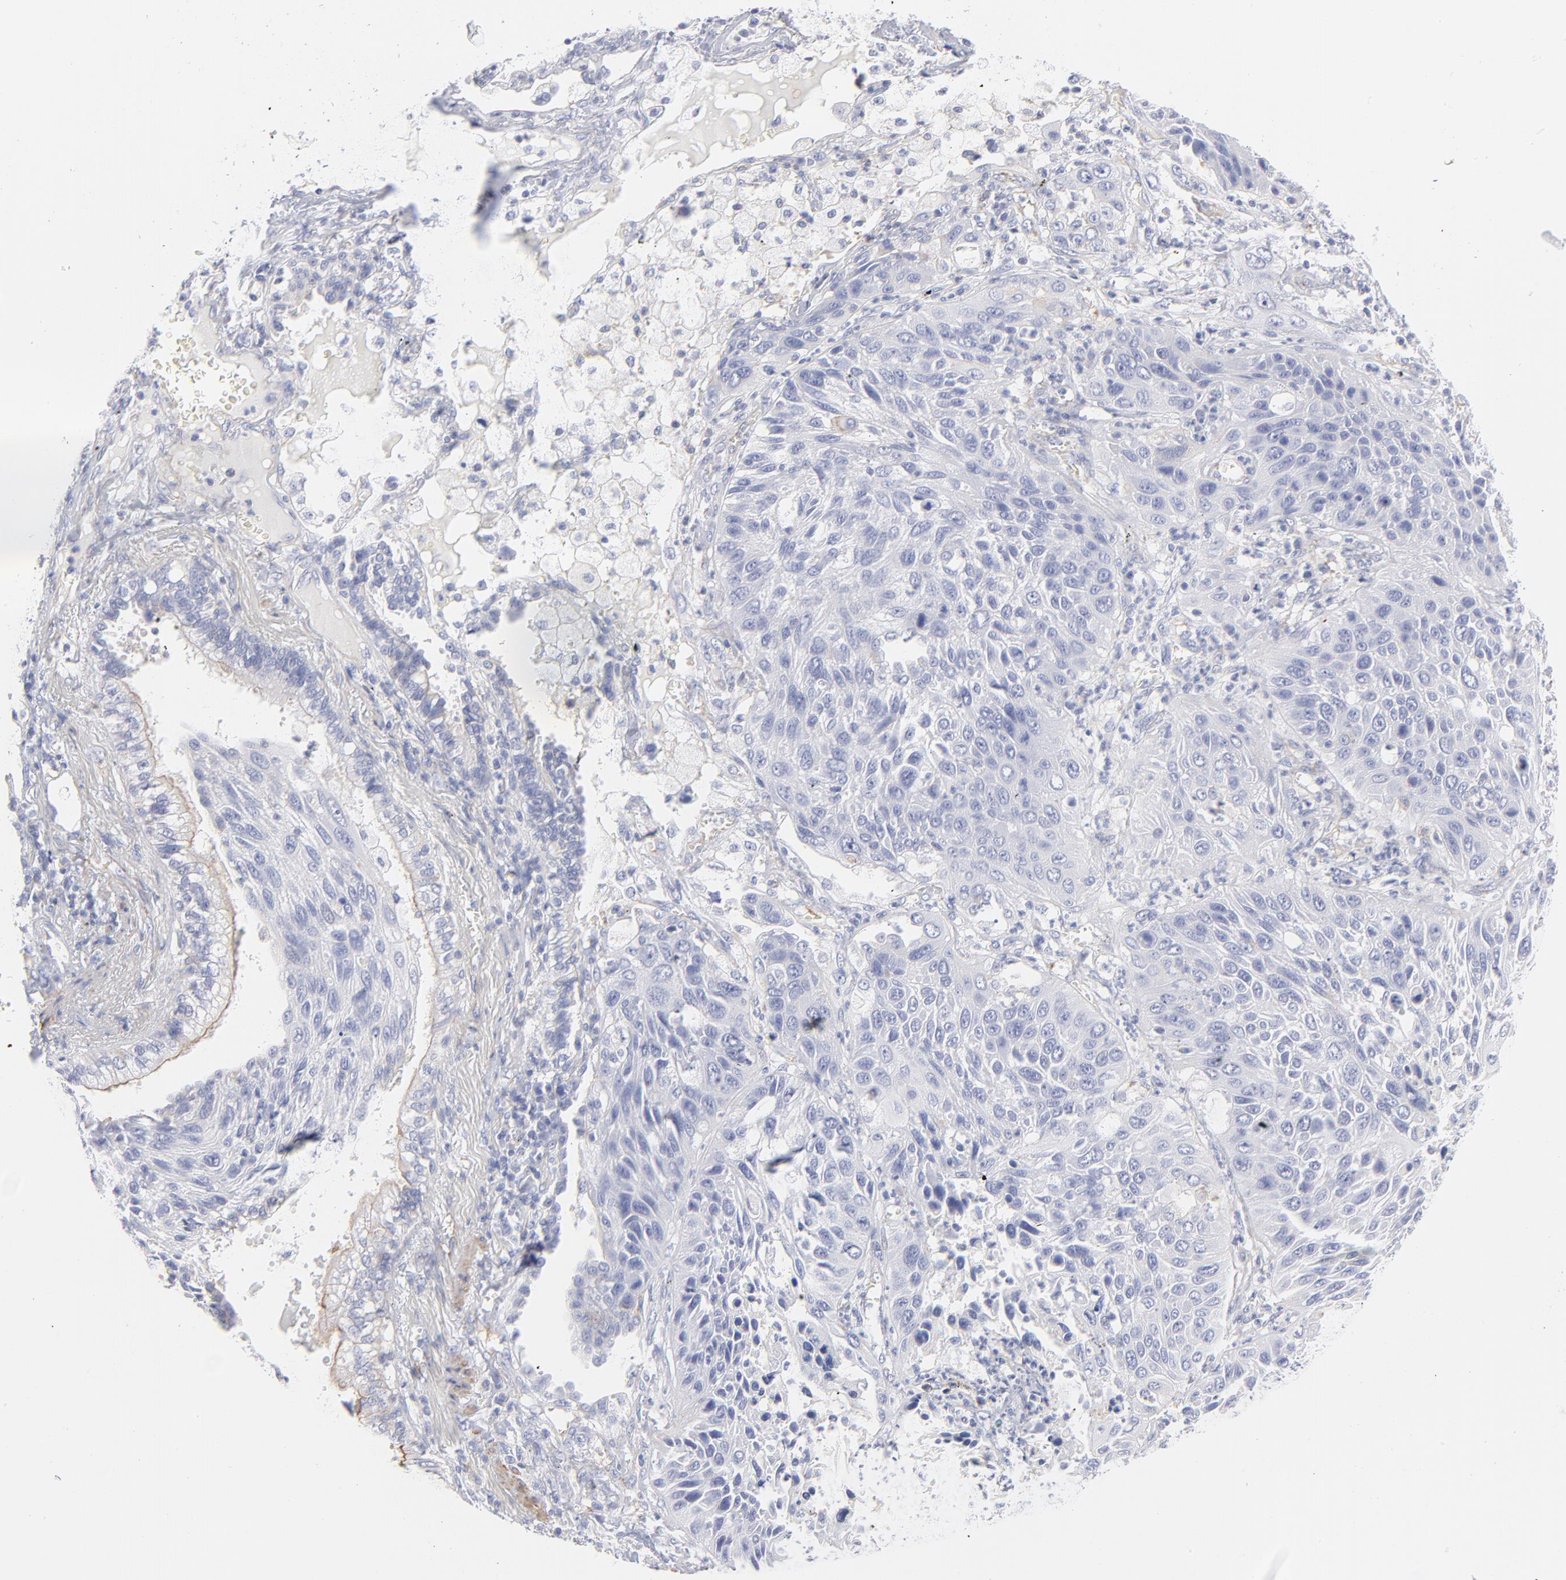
{"staining": {"intensity": "negative", "quantity": "none", "location": "none"}, "tissue": "lung cancer", "cell_type": "Tumor cells", "image_type": "cancer", "snomed": [{"axis": "morphology", "description": "Squamous cell carcinoma, NOS"}, {"axis": "topography", "description": "Lung"}], "caption": "An image of lung cancer (squamous cell carcinoma) stained for a protein displays no brown staining in tumor cells. (DAB (3,3'-diaminobenzidine) immunohistochemistry (IHC) with hematoxylin counter stain).", "gene": "ACTA2", "patient": {"sex": "female", "age": 76}}